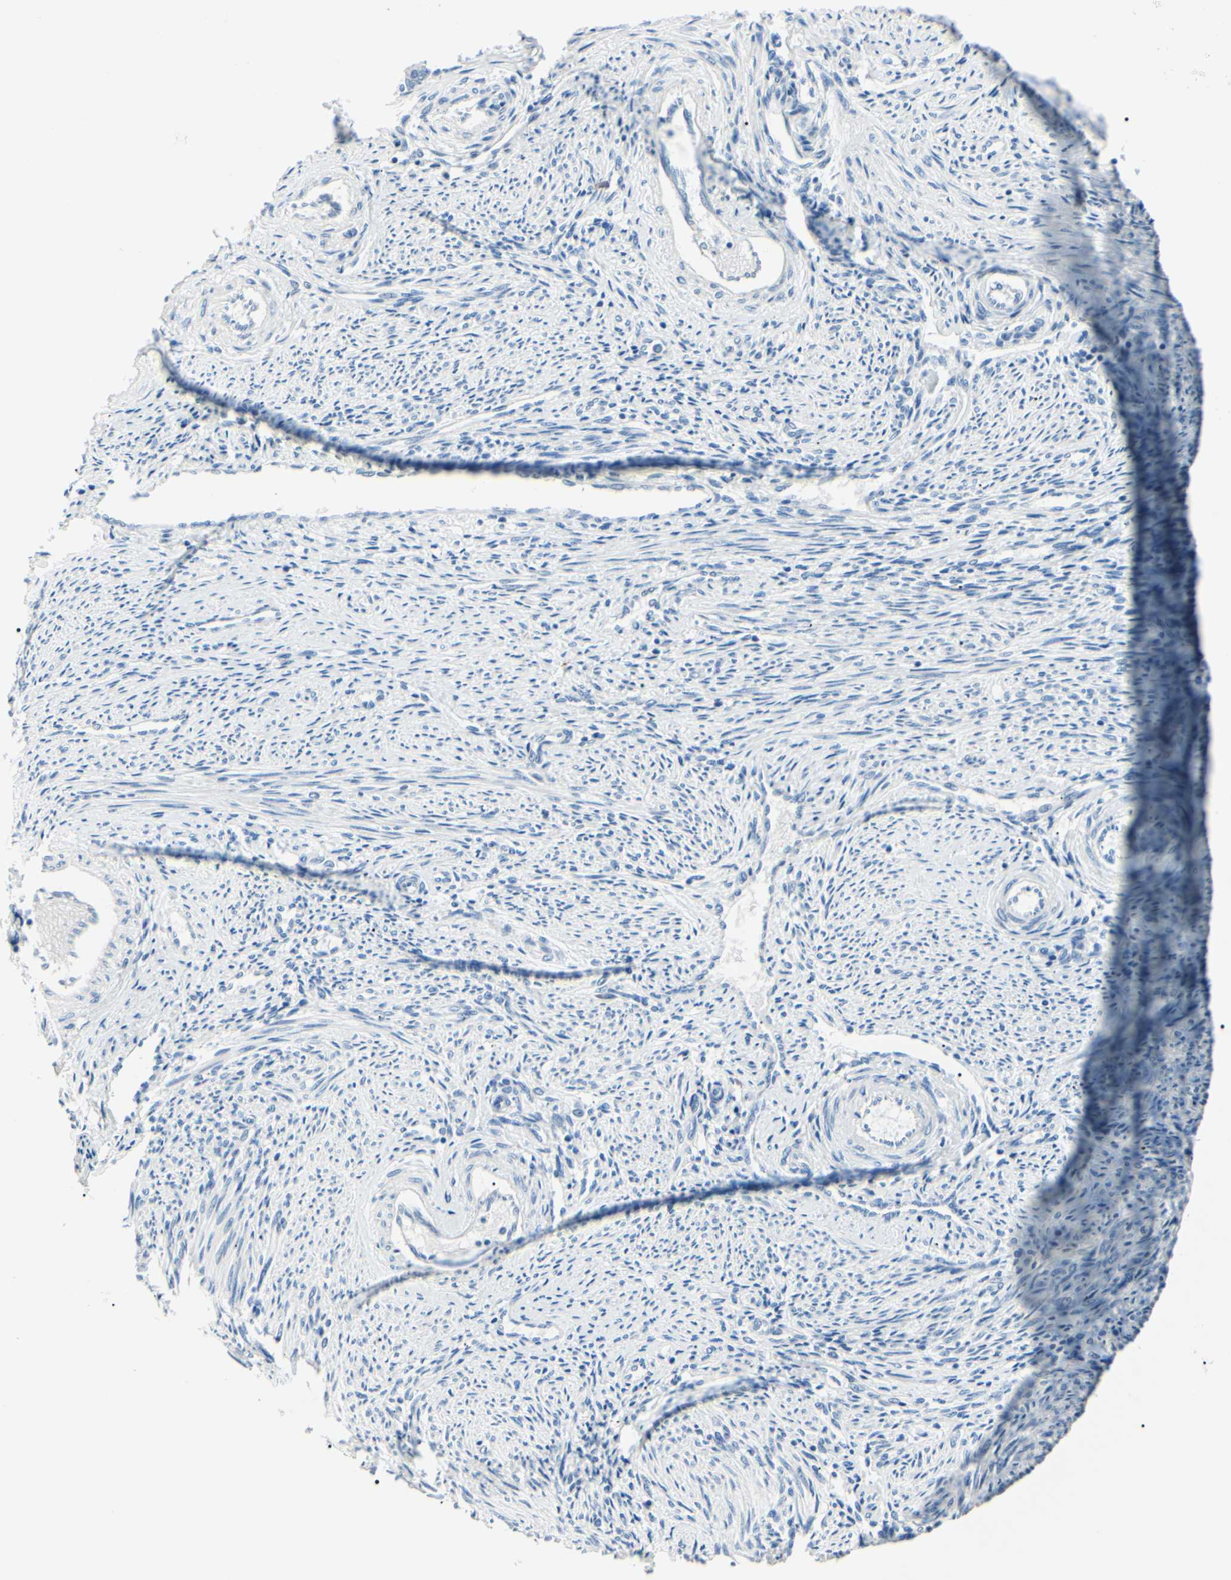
{"staining": {"intensity": "negative", "quantity": "none", "location": "none"}, "tissue": "endometrium", "cell_type": "Cells in endometrial stroma", "image_type": "normal", "snomed": [{"axis": "morphology", "description": "Normal tissue, NOS"}, {"axis": "topography", "description": "Endometrium"}], "caption": "This is an immunohistochemistry (IHC) photomicrograph of benign endometrium. There is no positivity in cells in endometrial stroma.", "gene": "CA2", "patient": {"sex": "female", "age": 42}}